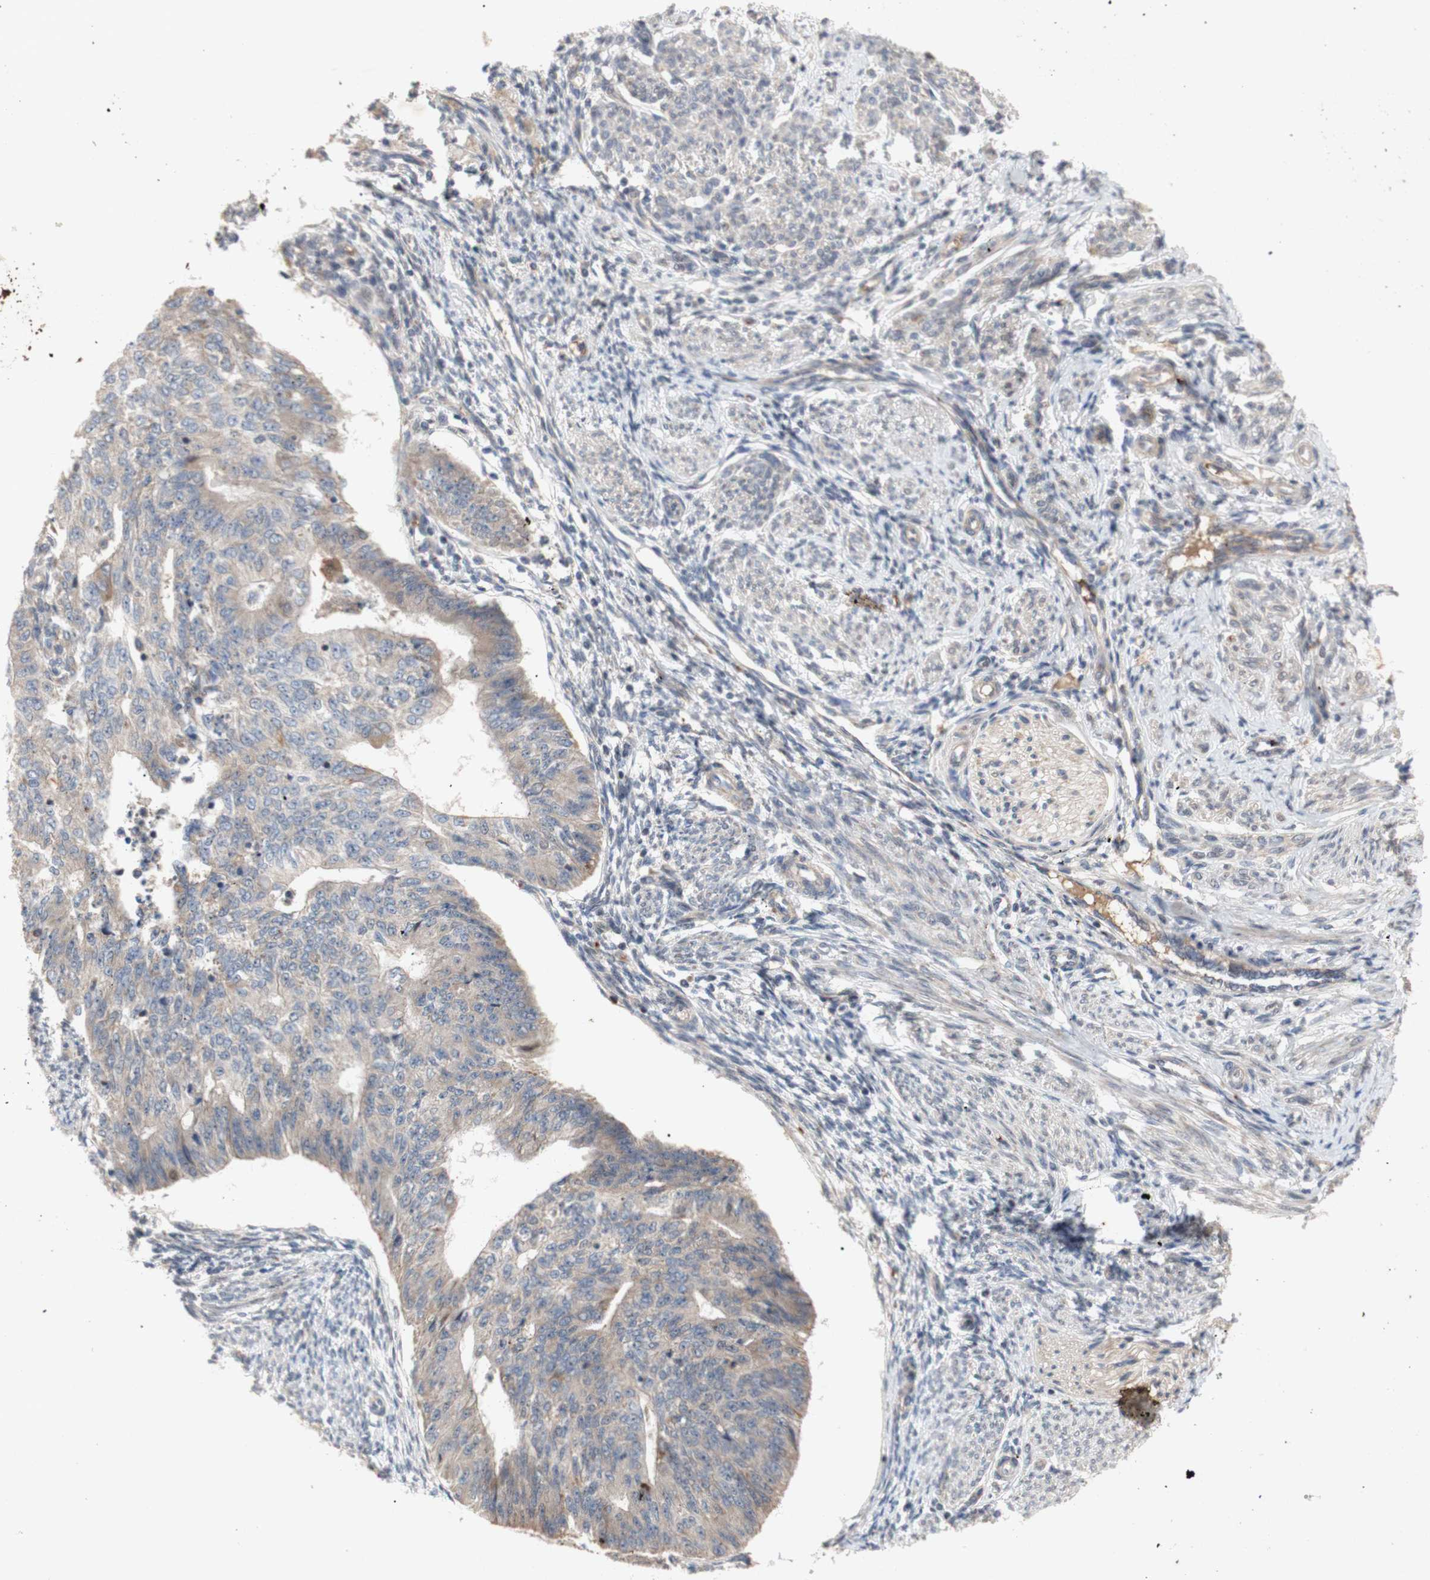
{"staining": {"intensity": "moderate", "quantity": ">75%", "location": "cytoplasmic/membranous"}, "tissue": "endometrial cancer", "cell_type": "Tumor cells", "image_type": "cancer", "snomed": [{"axis": "morphology", "description": "Adenocarcinoma, NOS"}, {"axis": "topography", "description": "Endometrium"}], "caption": "Immunohistochemical staining of endometrial cancer shows medium levels of moderate cytoplasmic/membranous protein staining in about >75% of tumor cells.", "gene": "PKN1", "patient": {"sex": "female", "age": 32}}